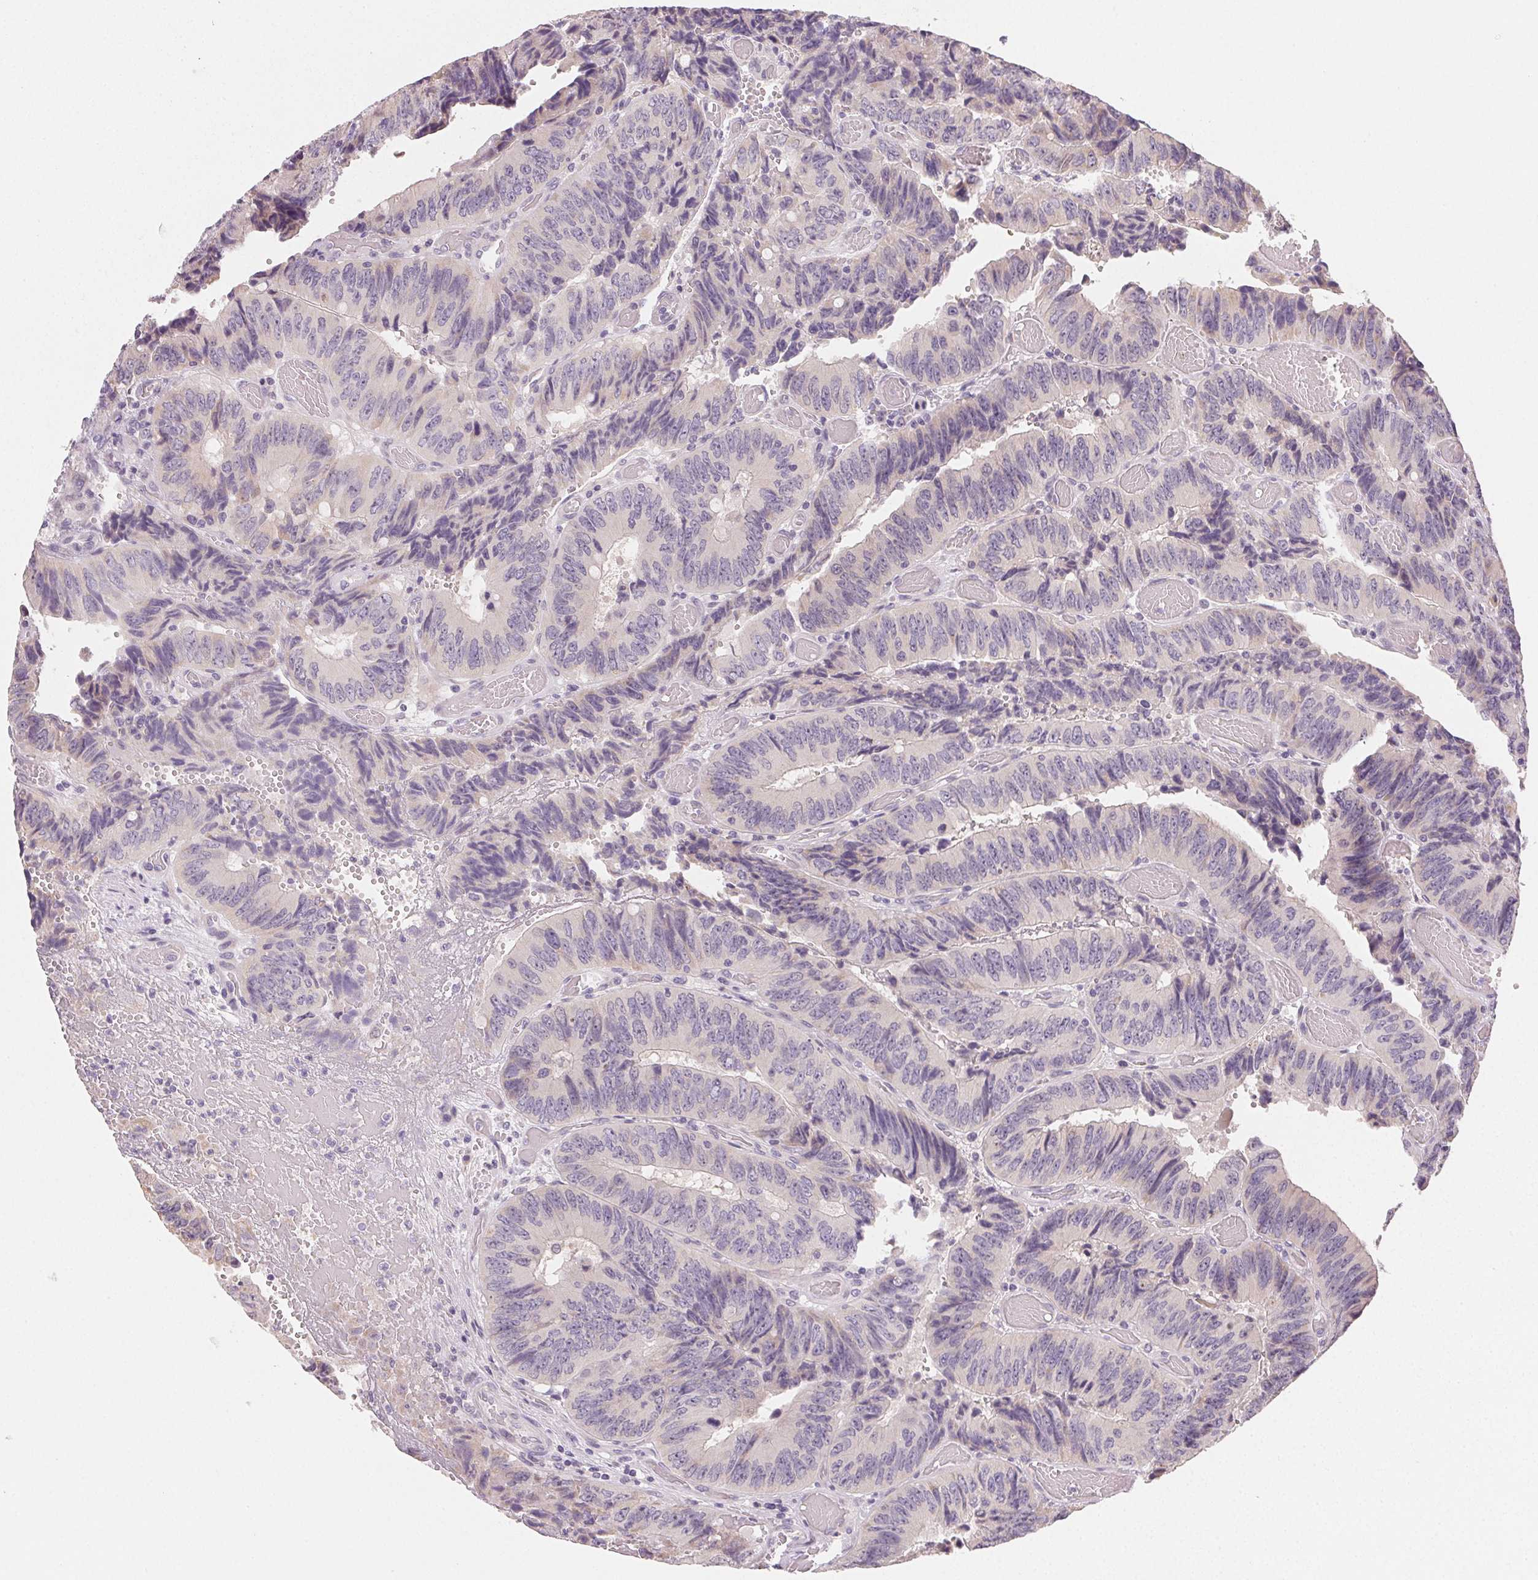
{"staining": {"intensity": "negative", "quantity": "none", "location": "none"}, "tissue": "colorectal cancer", "cell_type": "Tumor cells", "image_type": "cancer", "snomed": [{"axis": "morphology", "description": "Adenocarcinoma, NOS"}, {"axis": "topography", "description": "Colon"}], "caption": "The image exhibits no staining of tumor cells in colorectal cancer (adenocarcinoma).", "gene": "MYBL1", "patient": {"sex": "female", "age": 84}}